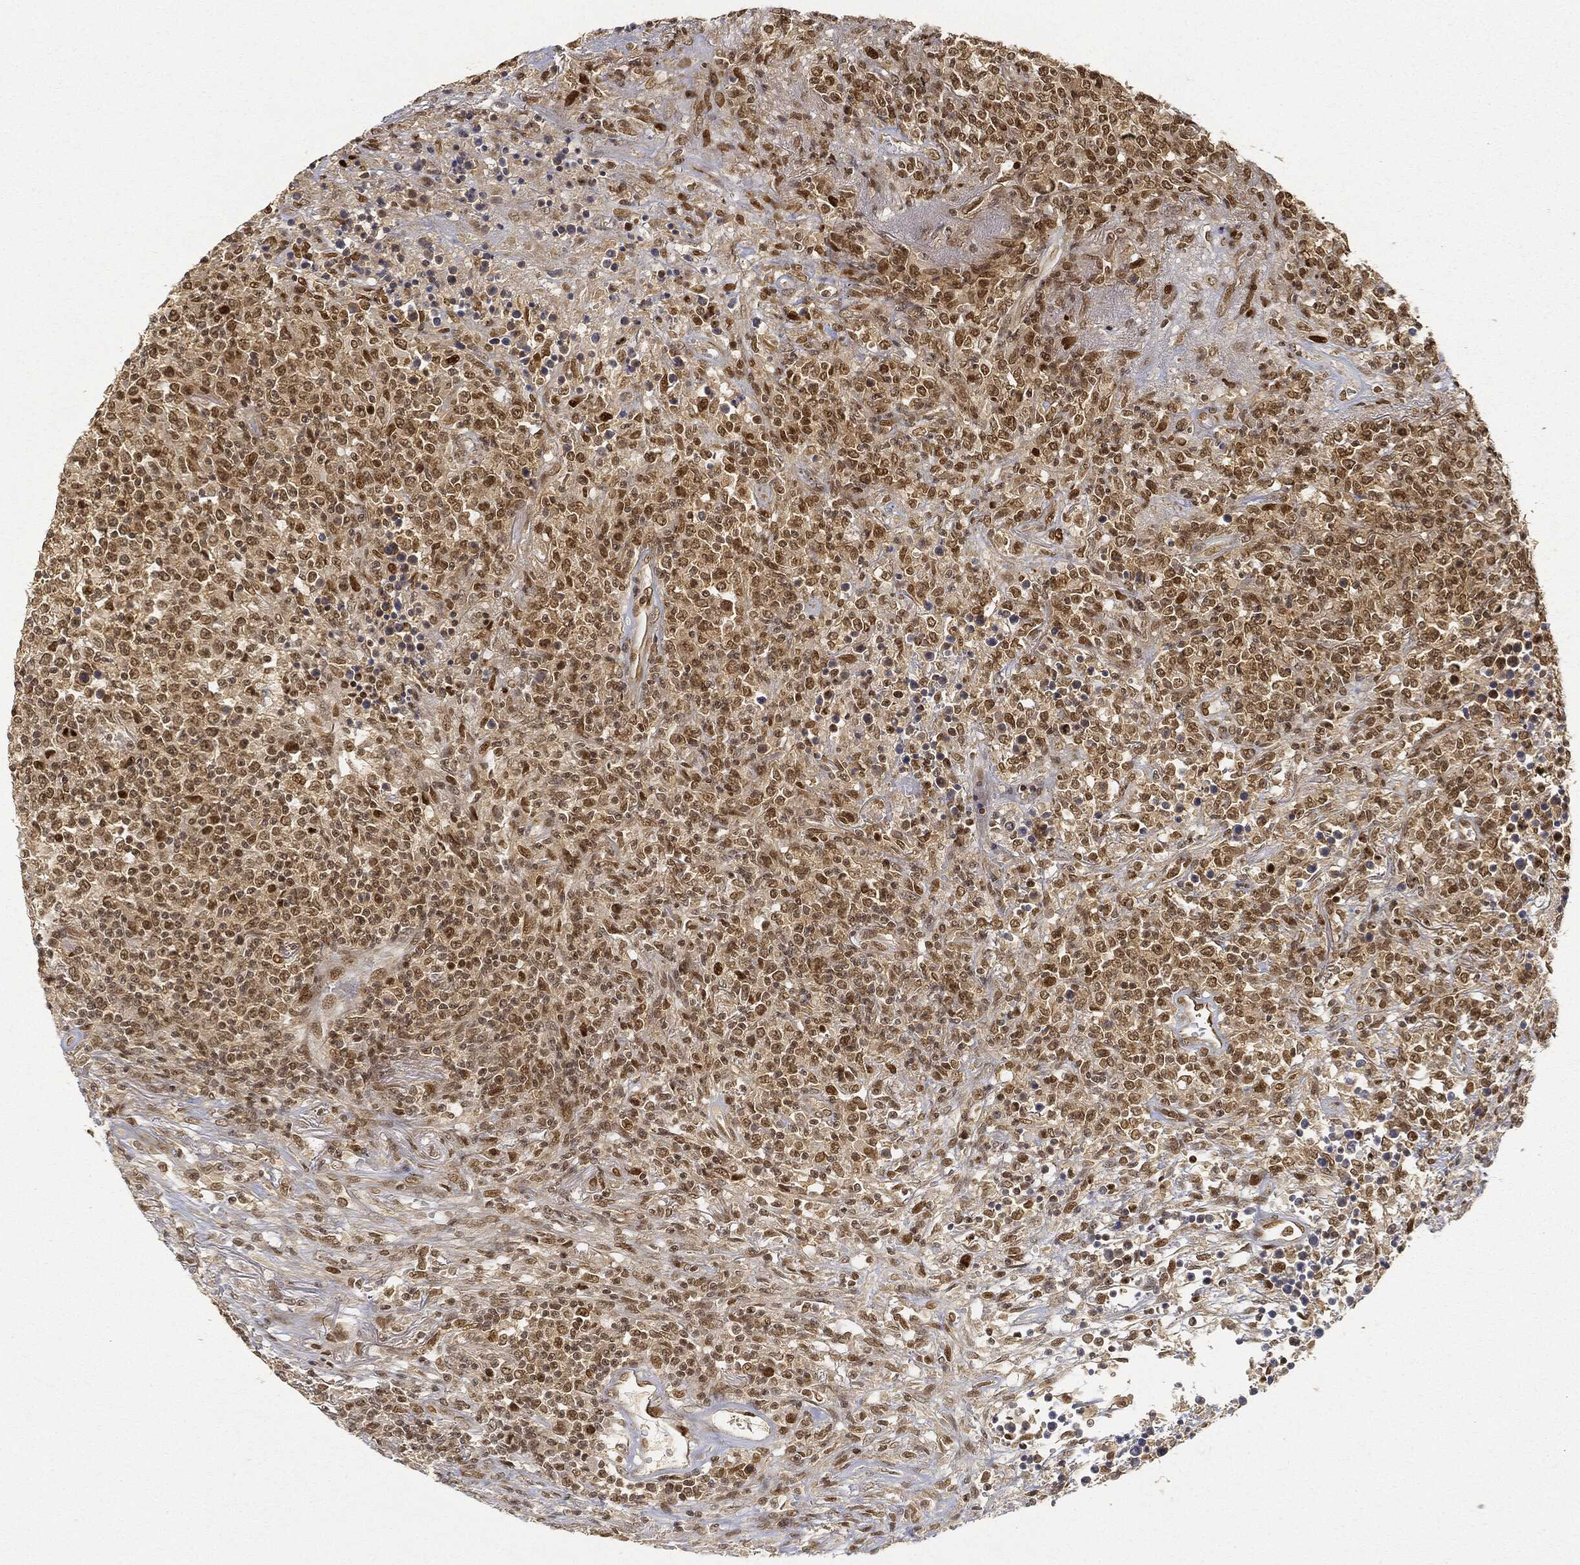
{"staining": {"intensity": "moderate", "quantity": "25%-75%", "location": "nuclear"}, "tissue": "lymphoma", "cell_type": "Tumor cells", "image_type": "cancer", "snomed": [{"axis": "morphology", "description": "Malignant lymphoma, non-Hodgkin's type, High grade"}, {"axis": "topography", "description": "Lung"}], "caption": "A high-resolution micrograph shows immunohistochemistry (IHC) staining of high-grade malignant lymphoma, non-Hodgkin's type, which shows moderate nuclear staining in about 25%-75% of tumor cells.", "gene": "CIB1", "patient": {"sex": "male", "age": 79}}